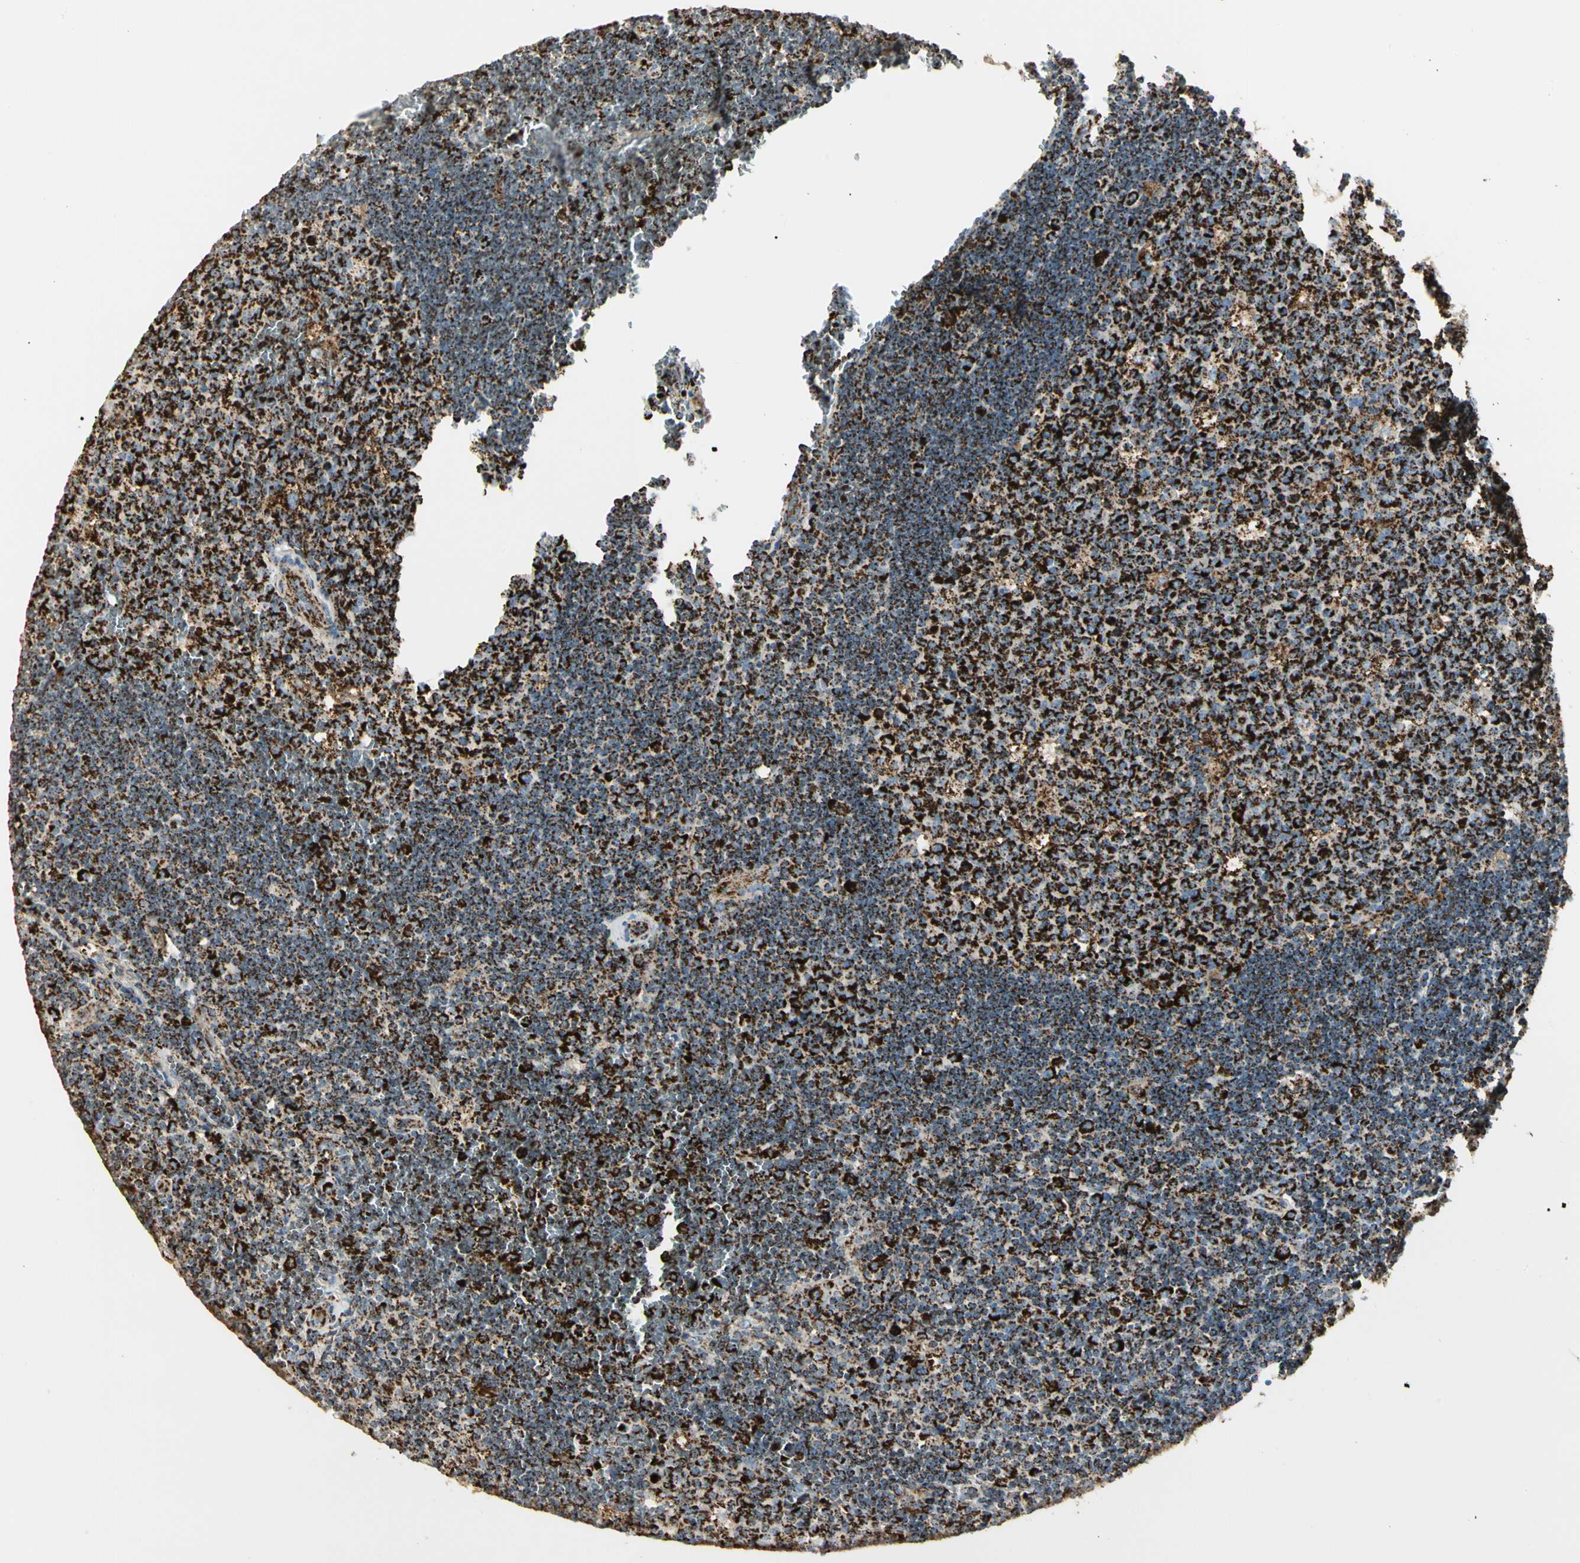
{"staining": {"intensity": "strong", "quantity": ">75%", "location": "cytoplasmic/membranous"}, "tissue": "lymph node", "cell_type": "Germinal center cells", "image_type": "normal", "snomed": [{"axis": "morphology", "description": "Normal tissue, NOS"}, {"axis": "topography", "description": "Lymph node"}, {"axis": "topography", "description": "Salivary gland"}], "caption": "Immunohistochemical staining of benign human lymph node demonstrates strong cytoplasmic/membranous protein staining in about >75% of germinal center cells.", "gene": "ME2", "patient": {"sex": "male", "age": 8}}